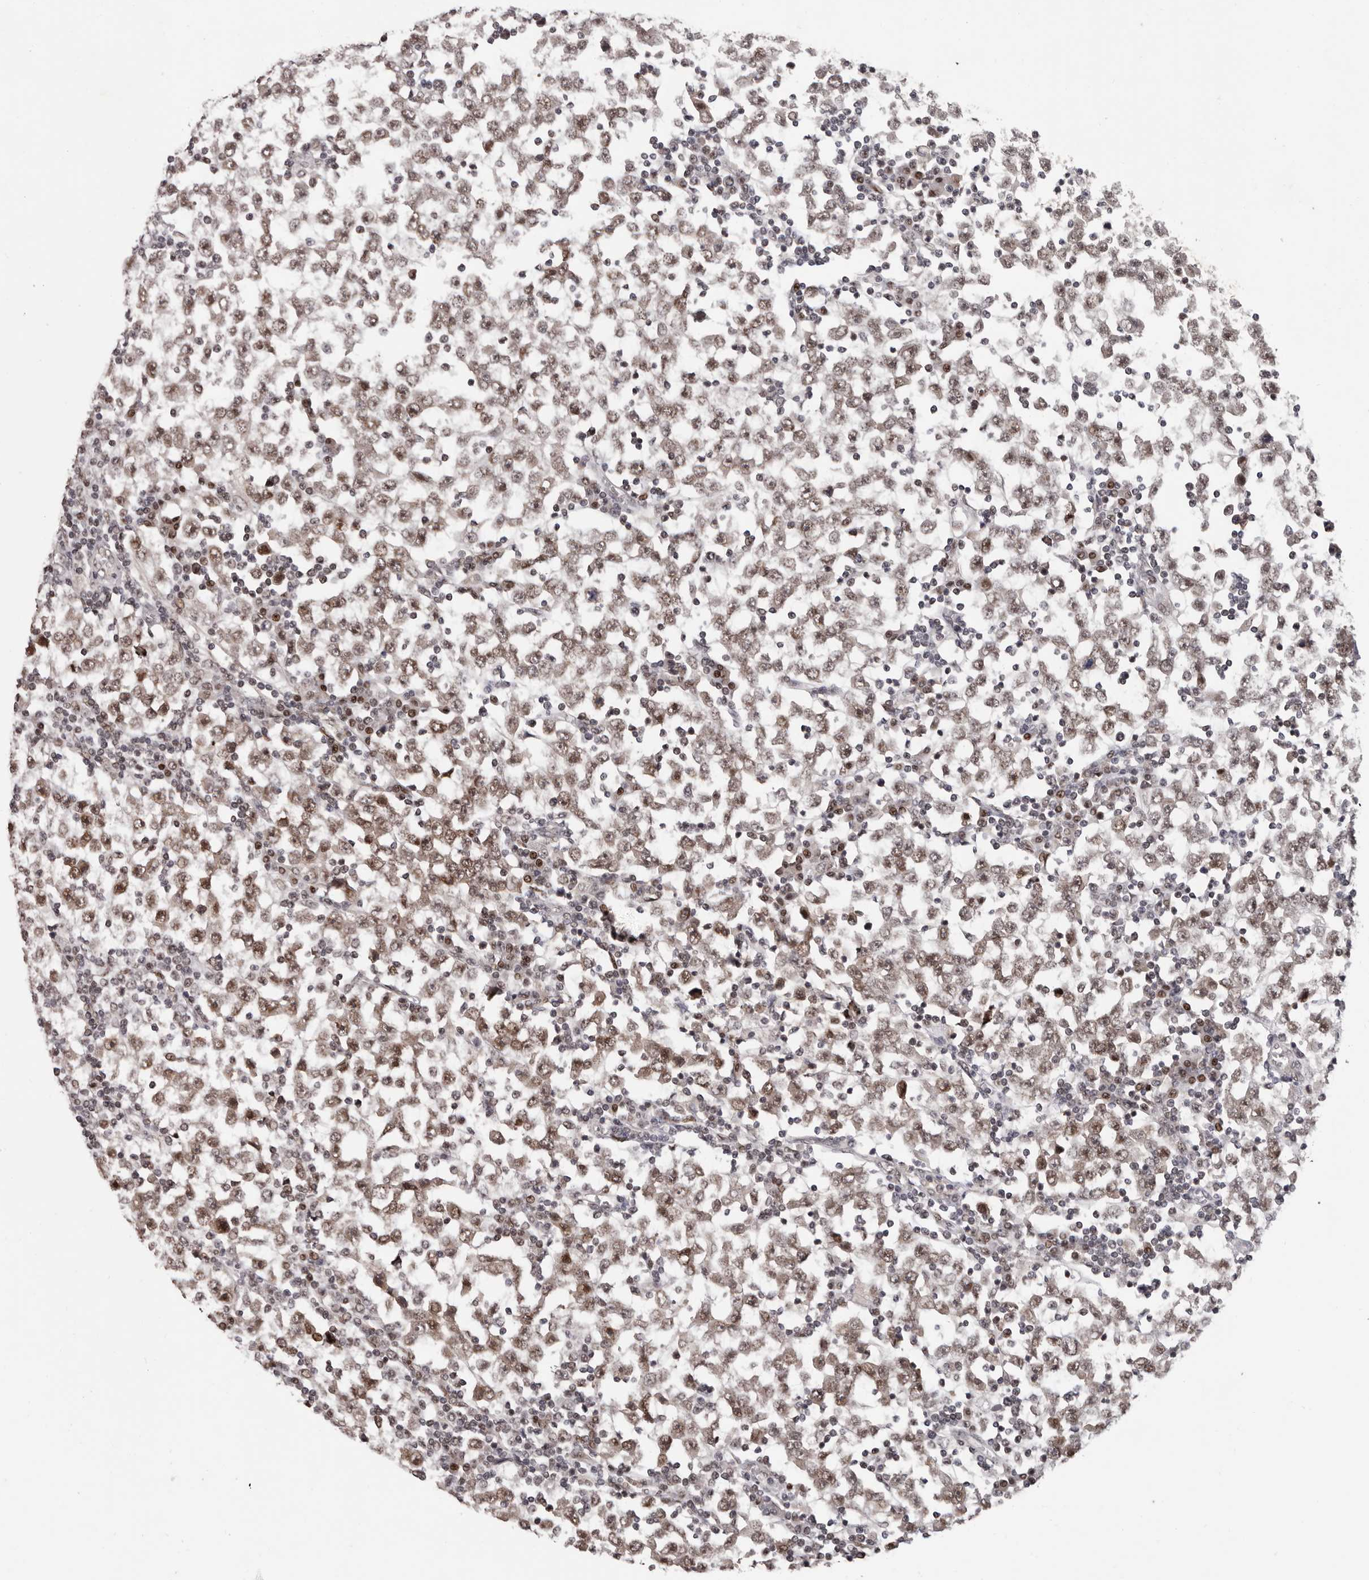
{"staining": {"intensity": "moderate", "quantity": ">75%", "location": "nuclear"}, "tissue": "testis cancer", "cell_type": "Tumor cells", "image_type": "cancer", "snomed": [{"axis": "morphology", "description": "Seminoma, NOS"}, {"axis": "topography", "description": "Testis"}], "caption": "Immunohistochemical staining of testis cancer (seminoma) shows moderate nuclear protein expression in approximately >75% of tumor cells.", "gene": "TBX5", "patient": {"sex": "male", "age": 65}}